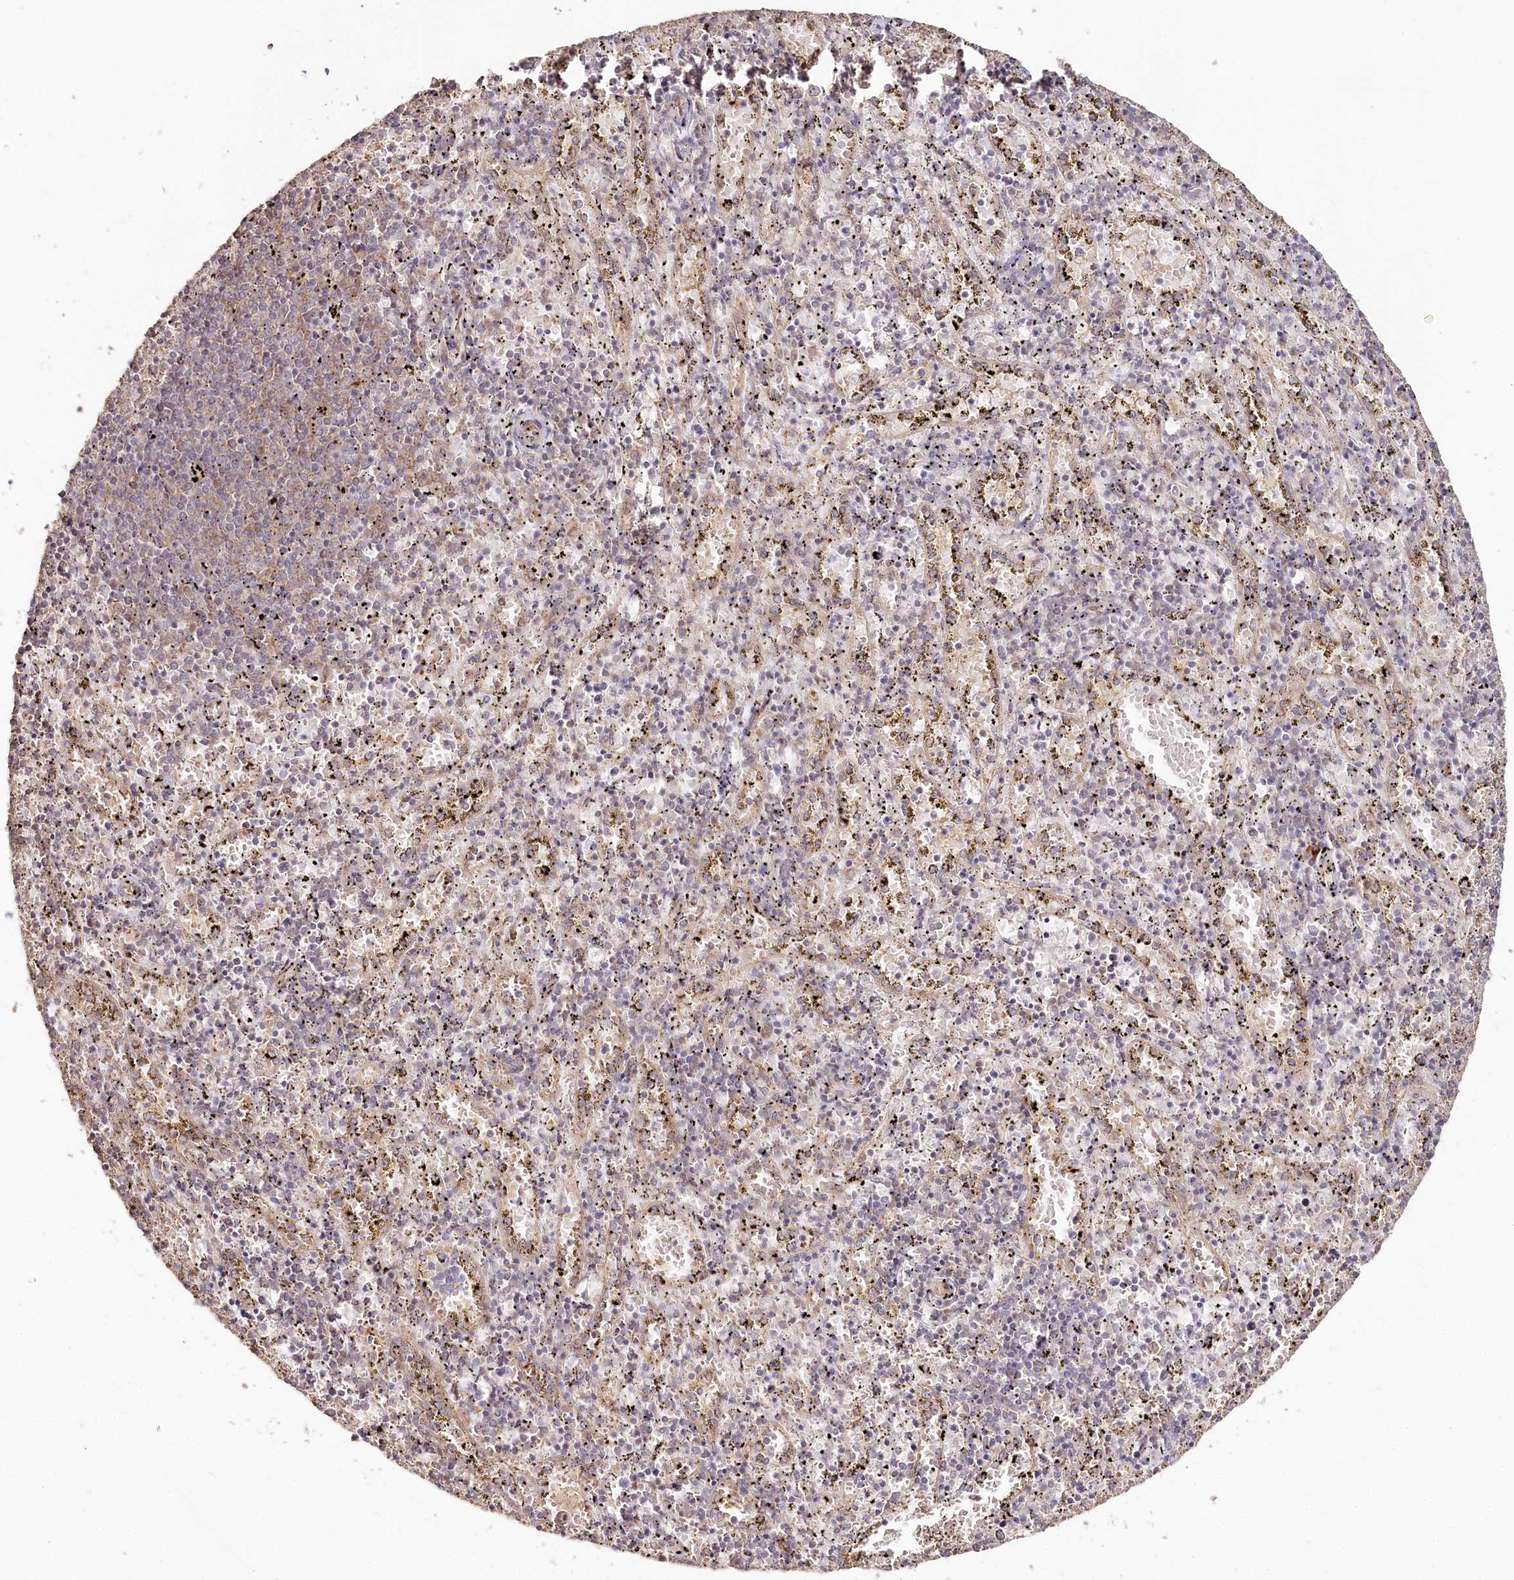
{"staining": {"intensity": "weak", "quantity": "25%-75%", "location": "cytoplasmic/membranous"}, "tissue": "spleen", "cell_type": "Cells in red pulp", "image_type": "normal", "snomed": [{"axis": "morphology", "description": "Normal tissue, NOS"}, {"axis": "topography", "description": "Spleen"}], "caption": "This image reveals IHC staining of benign spleen, with low weak cytoplasmic/membranous staining in approximately 25%-75% of cells in red pulp.", "gene": "OTUD4", "patient": {"sex": "male", "age": 11}}